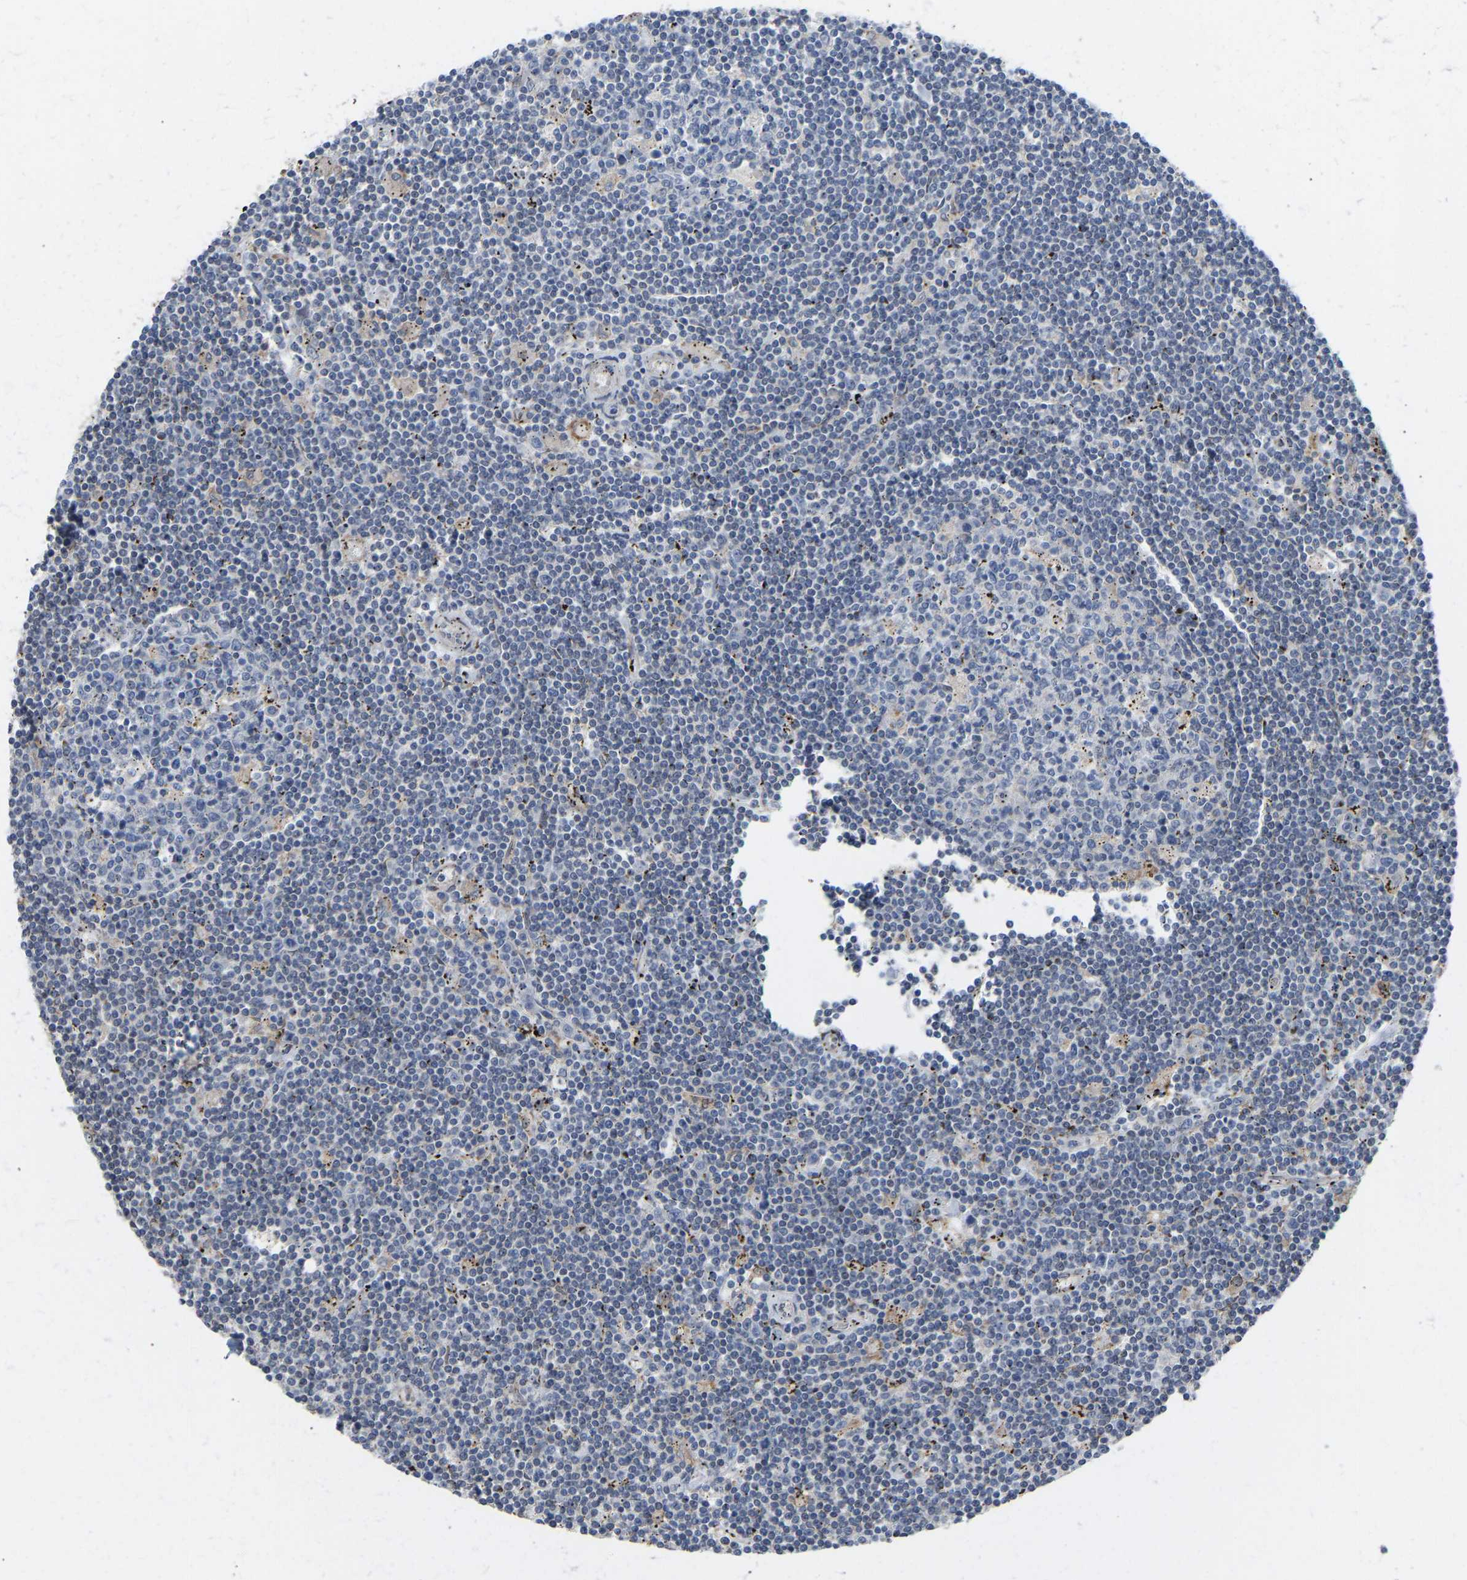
{"staining": {"intensity": "negative", "quantity": "none", "location": "none"}, "tissue": "lymphoma", "cell_type": "Tumor cells", "image_type": "cancer", "snomed": [{"axis": "morphology", "description": "Malignant lymphoma, non-Hodgkin's type, Low grade"}, {"axis": "topography", "description": "Spleen"}], "caption": "High magnification brightfield microscopy of malignant lymphoma, non-Hodgkin's type (low-grade) stained with DAB (3,3'-diaminobenzidine) (brown) and counterstained with hematoxylin (blue): tumor cells show no significant staining.", "gene": "BEND3", "patient": {"sex": "male", "age": 76}}